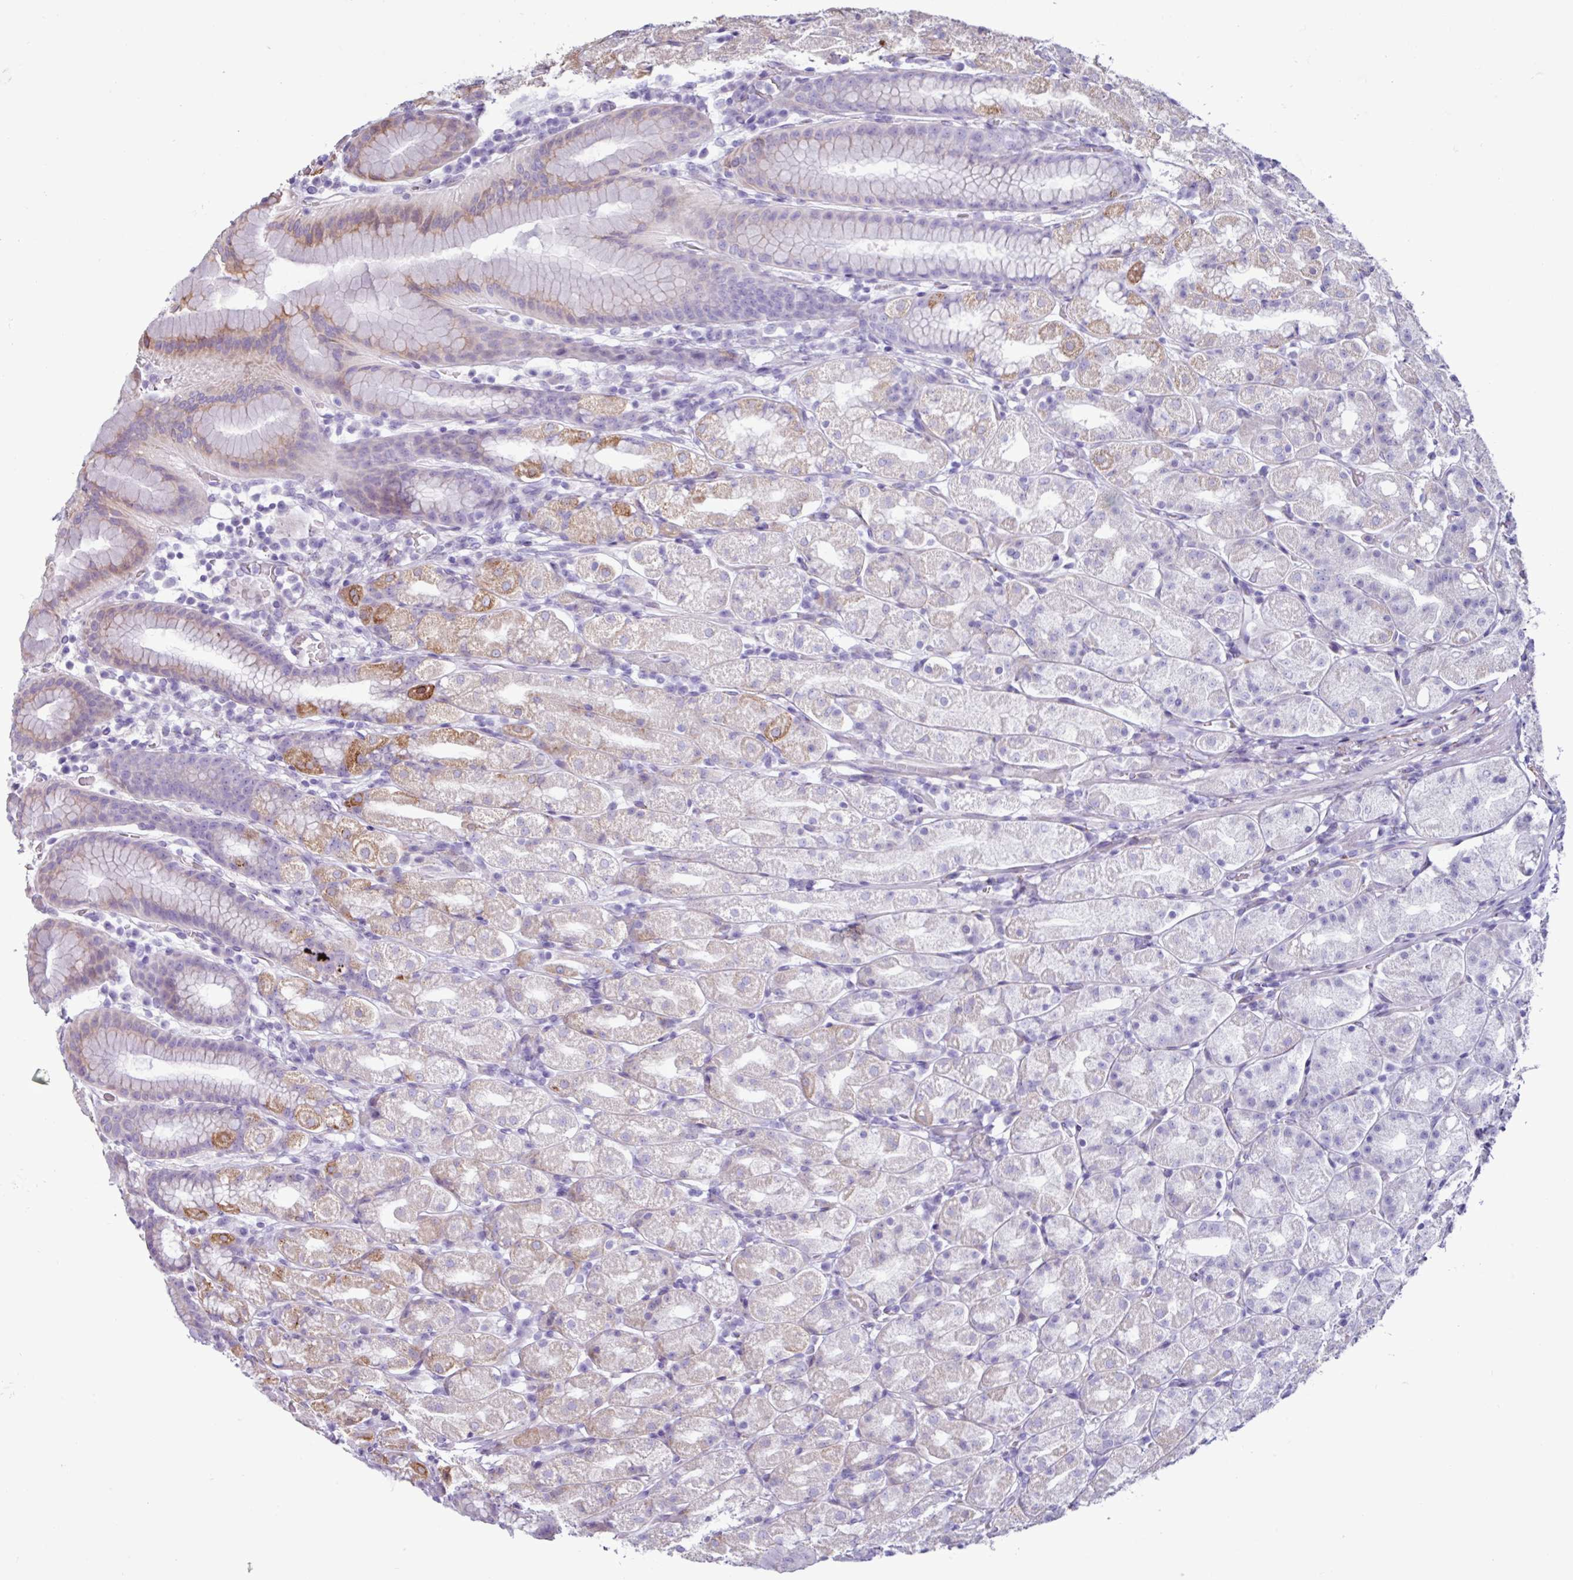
{"staining": {"intensity": "moderate", "quantity": "<25%", "location": "cytoplasmic/membranous"}, "tissue": "stomach", "cell_type": "Glandular cells", "image_type": "normal", "snomed": [{"axis": "morphology", "description": "Normal tissue, NOS"}, {"axis": "topography", "description": "Stomach, upper"}, {"axis": "topography", "description": "Stomach"}], "caption": "This image reveals immunohistochemistry staining of unremarkable stomach, with low moderate cytoplasmic/membranous expression in approximately <25% of glandular cells.", "gene": "PPP1R35", "patient": {"sex": "male", "age": 68}}